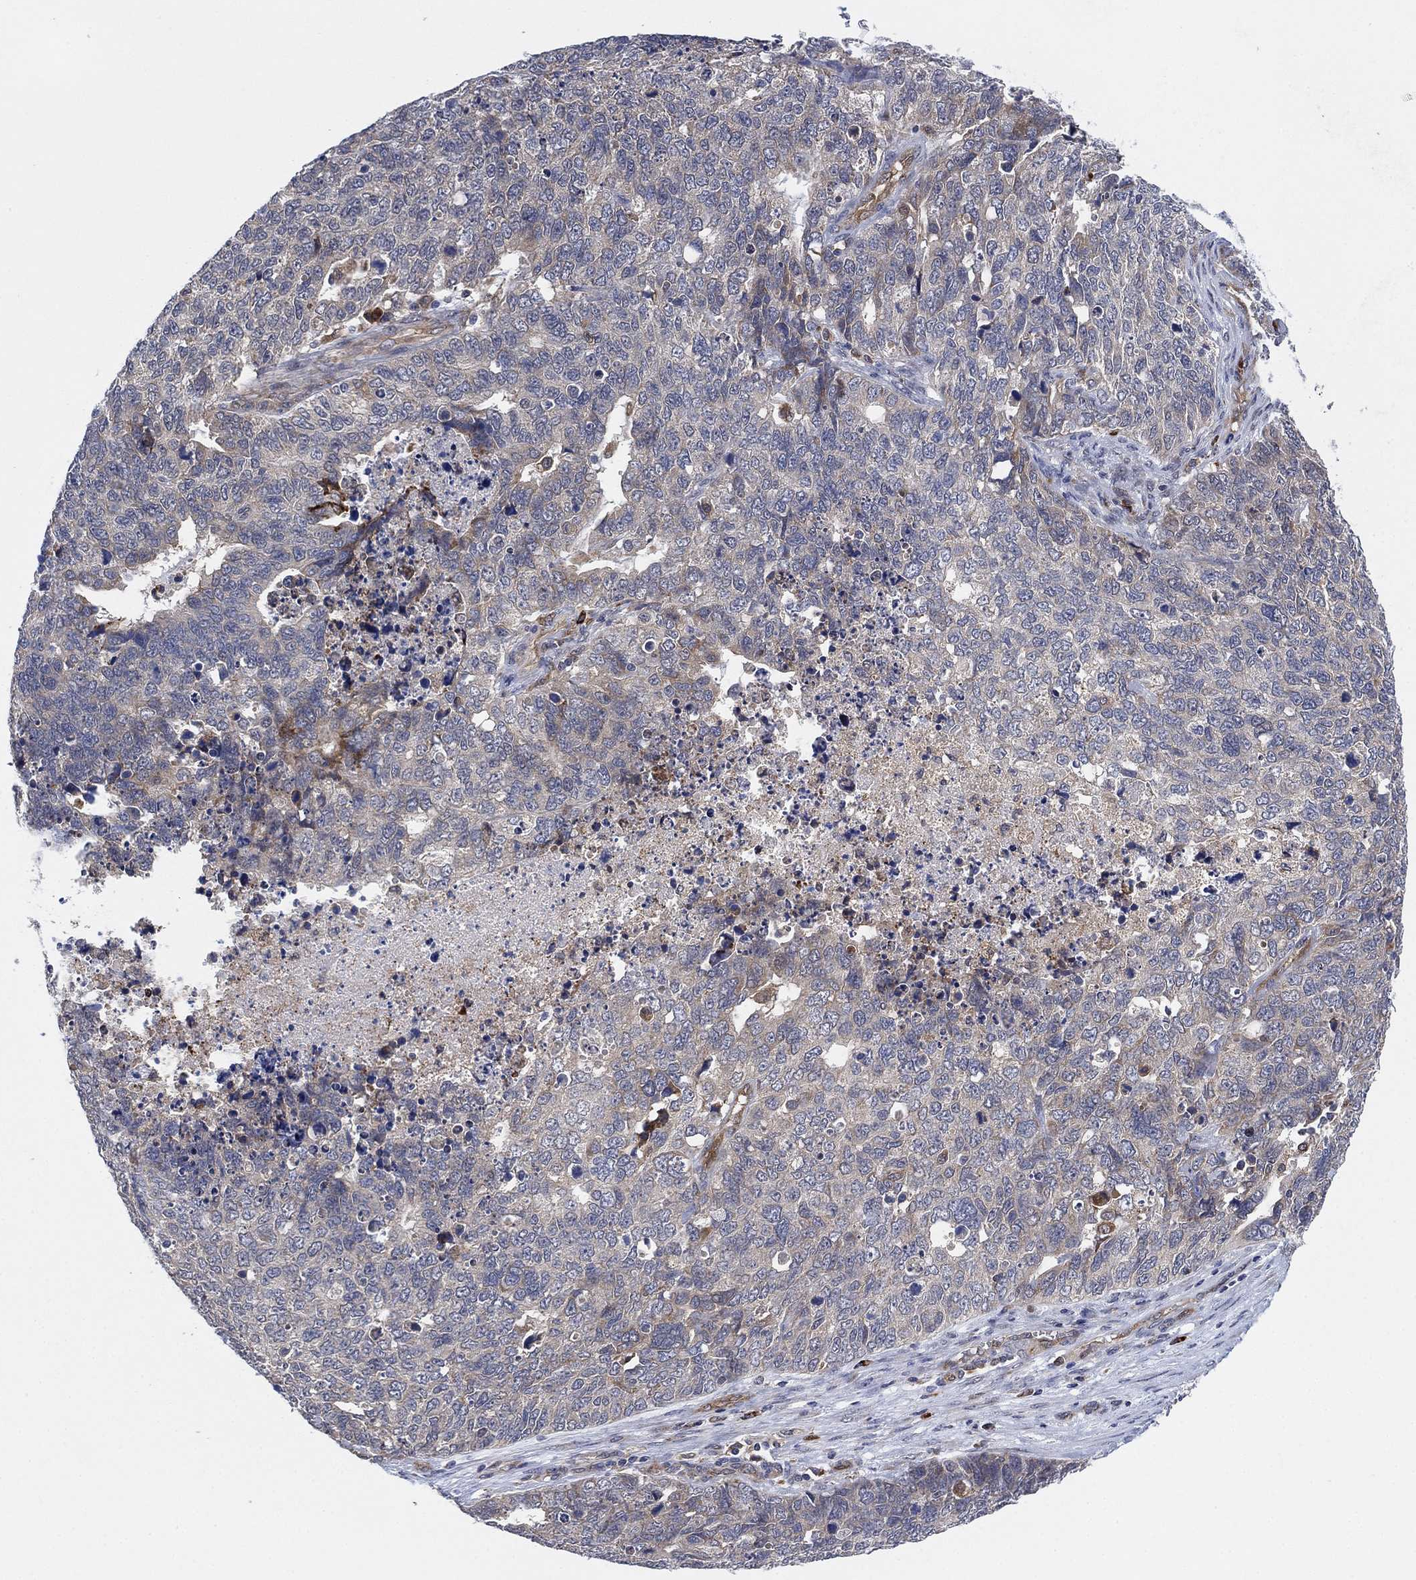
{"staining": {"intensity": "negative", "quantity": "none", "location": "none"}, "tissue": "cervical cancer", "cell_type": "Tumor cells", "image_type": "cancer", "snomed": [{"axis": "morphology", "description": "Squamous cell carcinoma, NOS"}, {"axis": "topography", "description": "Cervix"}], "caption": "High magnification brightfield microscopy of cervical cancer (squamous cell carcinoma) stained with DAB (3,3'-diaminobenzidine) (brown) and counterstained with hematoxylin (blue): tumor cells show no significant positivity.", "gene": "FES", "patient": {"sex": "female", "age": 63}}